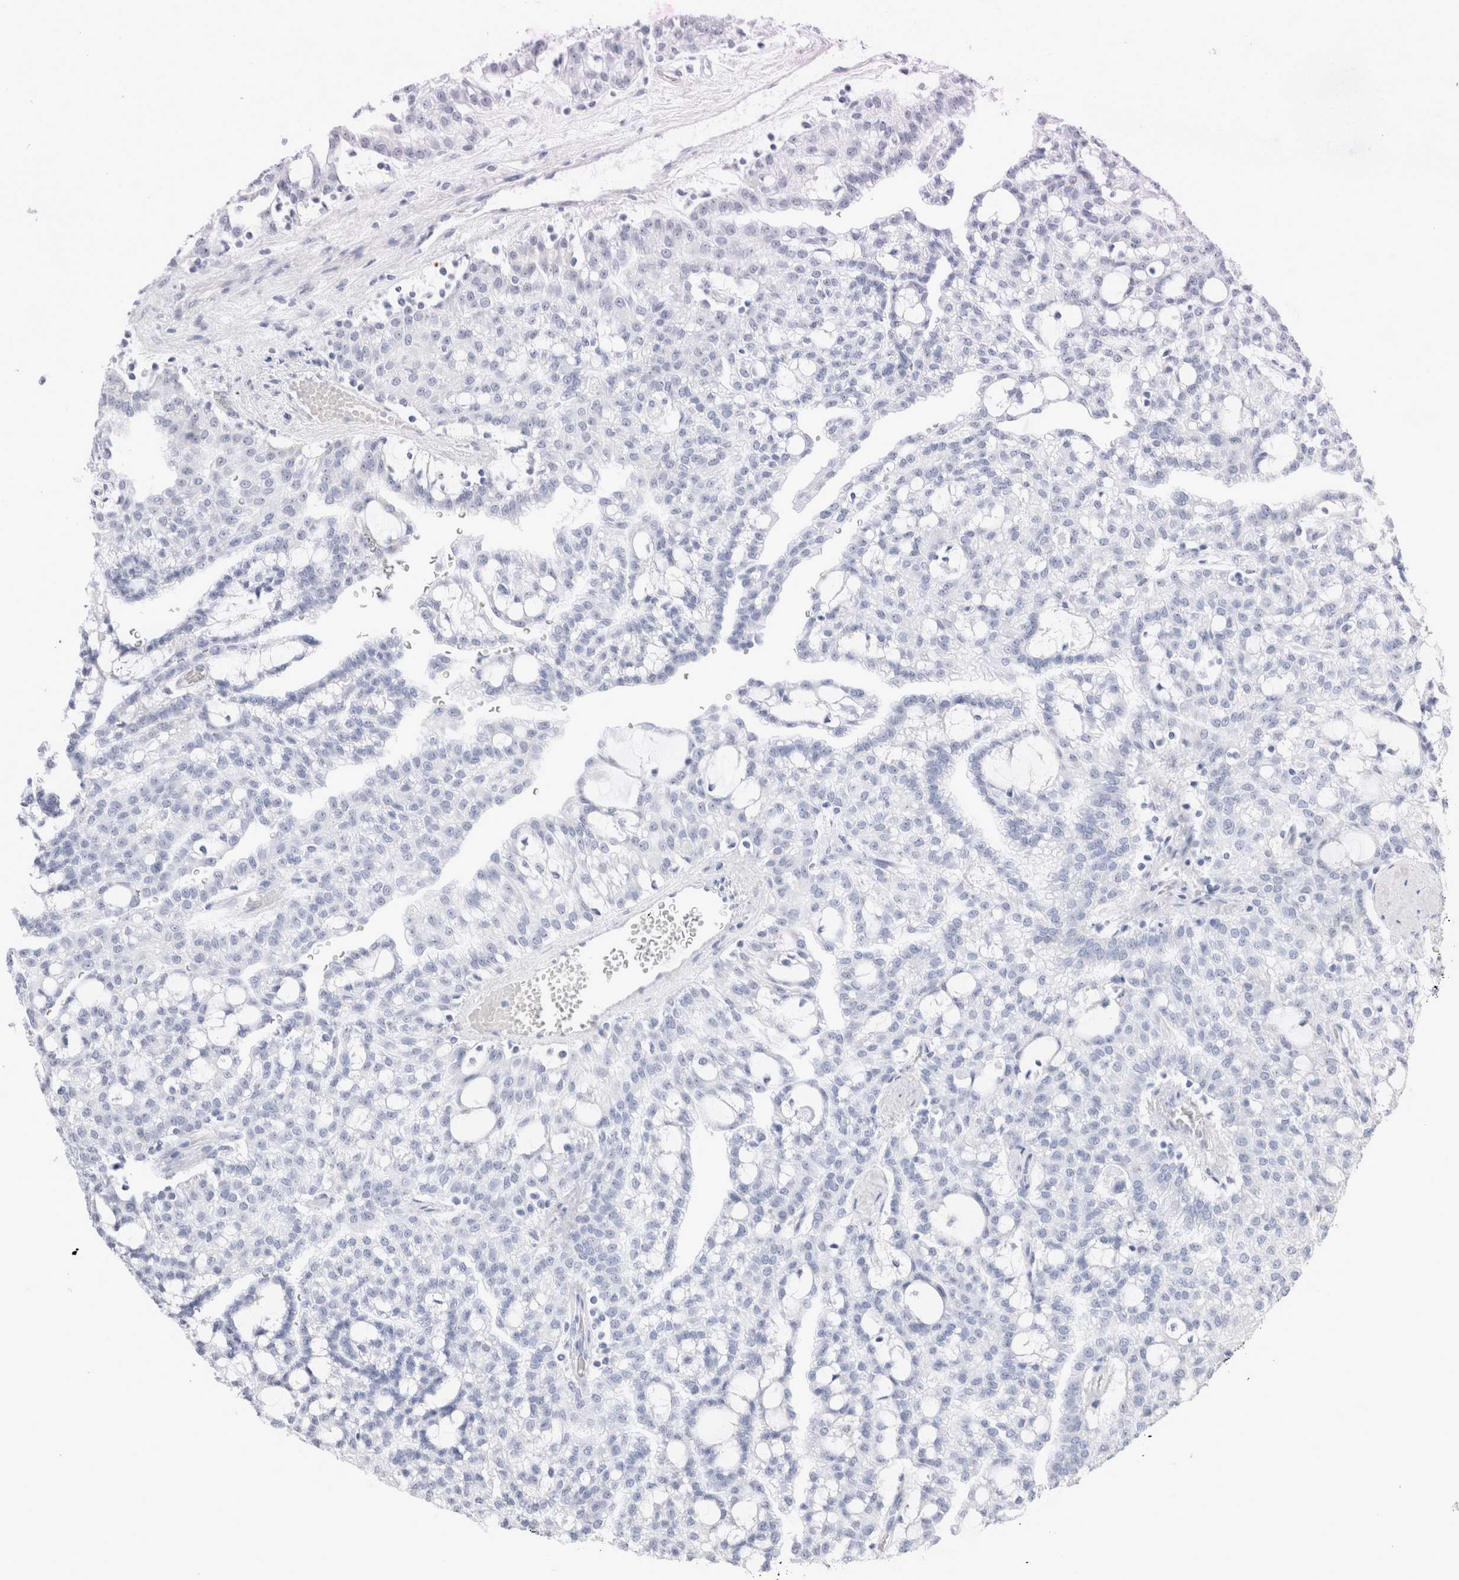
{"staining": {"intensity": "negative", "quantity": "none", "location": "none"}, "tissue": "renal cancer", "cell_type": "Tumor cells", "image_type": "cancer", "snomed": [{"axis": "morphology", "description": "Adenocarcinoma, NOS"}, {"axis": "topography", "description": "Kidney"}], "caption": "A histopathology image of renal adenocarcinoma stained for a protein exhibits no brown staining in tumor cells.", "gene": "MUC15", "patient": {"sex": "male", "age": 63}}